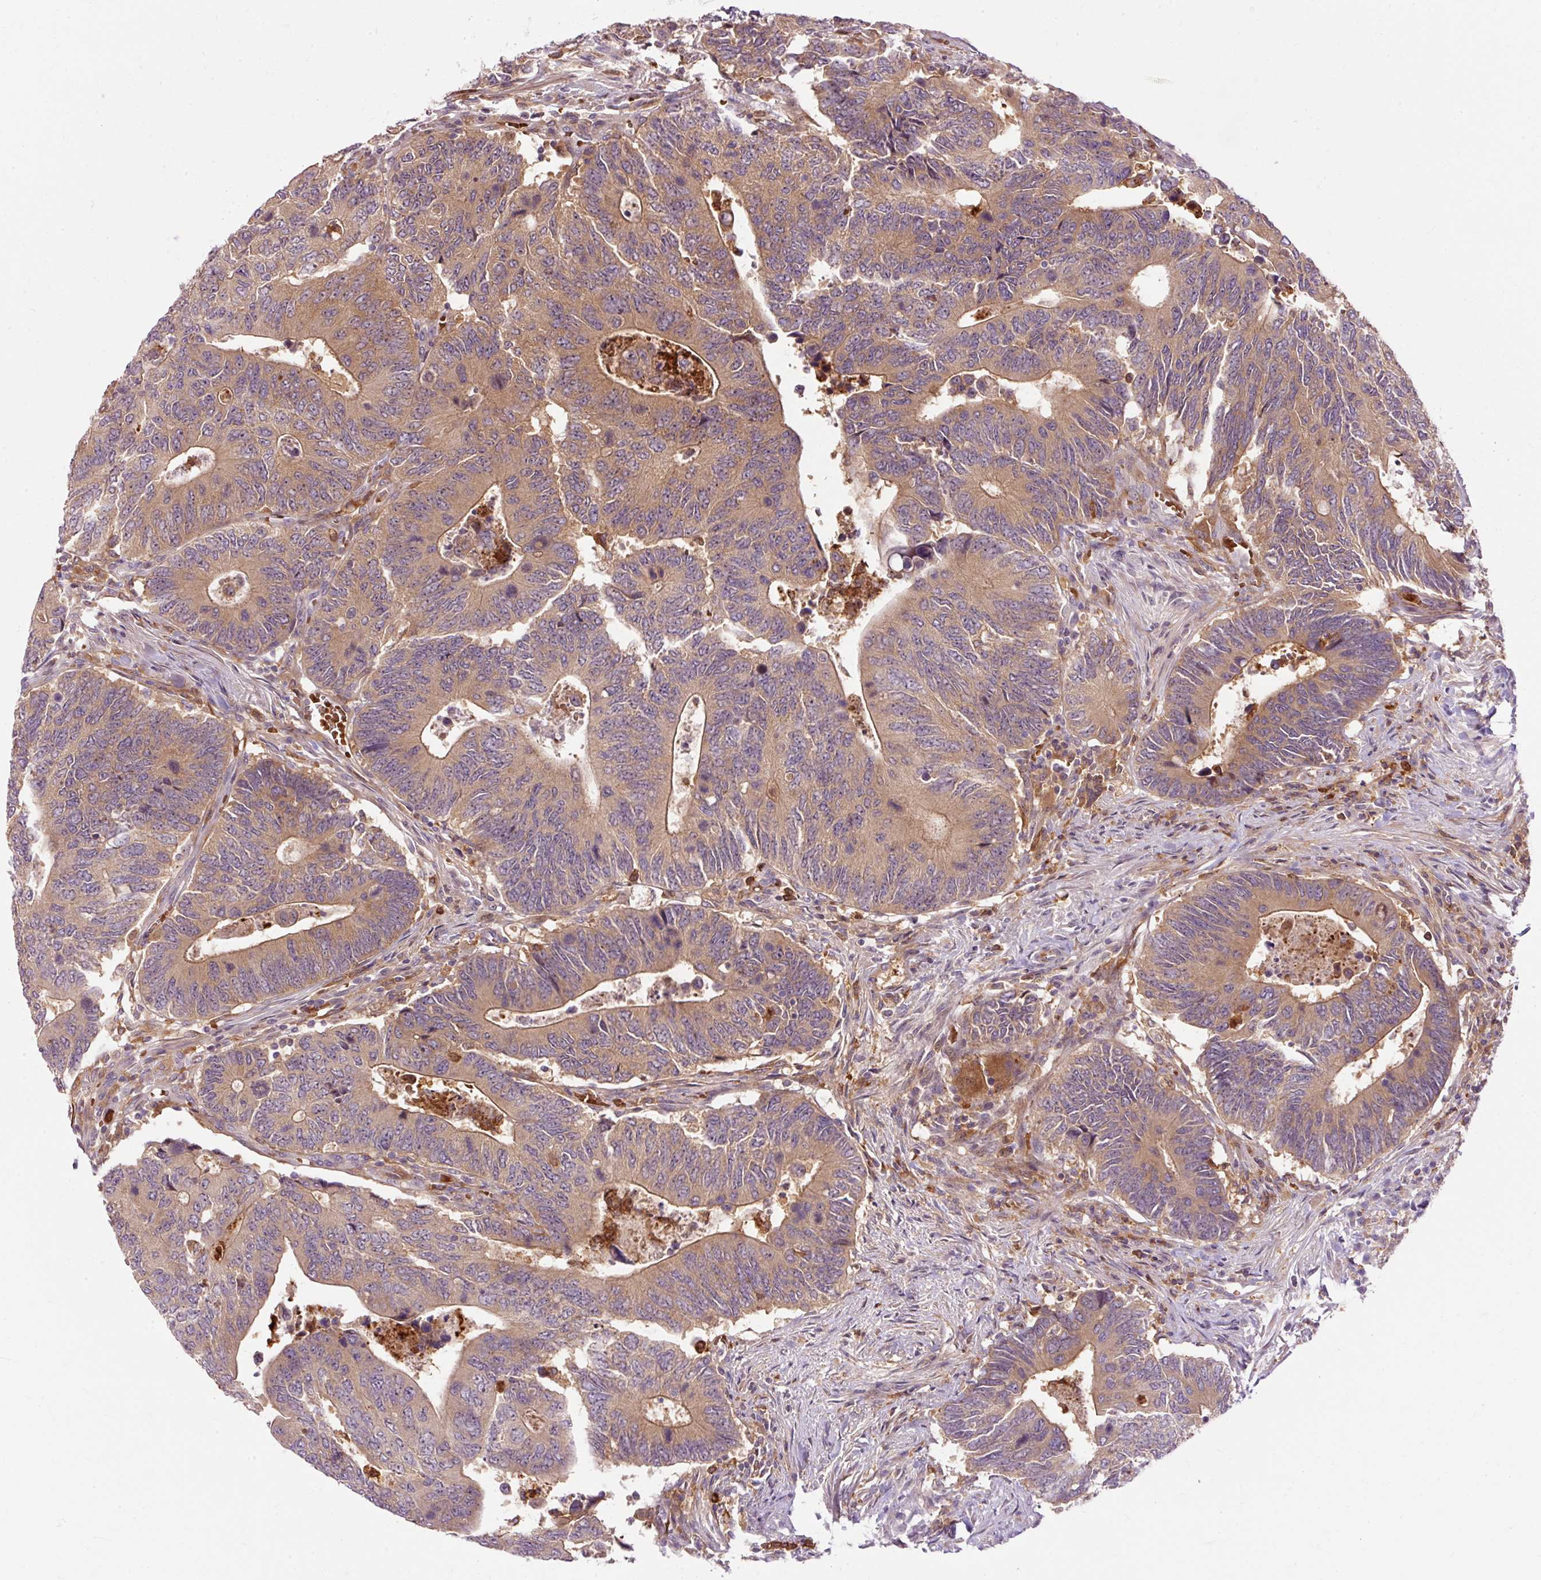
{"staining": {"intensity": "moderate", "quantity": ">75%", "location": "cytoplasmic/membranous"}, "tissue": "colorectal cancer", "cell_type": "Tumor cells", "image_type": "cancer", "snomed": [{"axis": "morphology", "description": "Adenocarcinoma, NOS"}, {"axis": "topography", "description": "Colon"}], "caption": "Immunohistochemistry (IHC) (DAB) staining of human colorectal cancer (adenocarcinoma) demonstrates moderate cytoplasmic/membranous protein expression in about >75% of tumor cells. Using DAB (brown) and hematoxylin (blue) stains, captured at high magnification using brightfield microscopy.", "gene": "CEBPZ", "patient": {"sex": "male", "age": 87}}